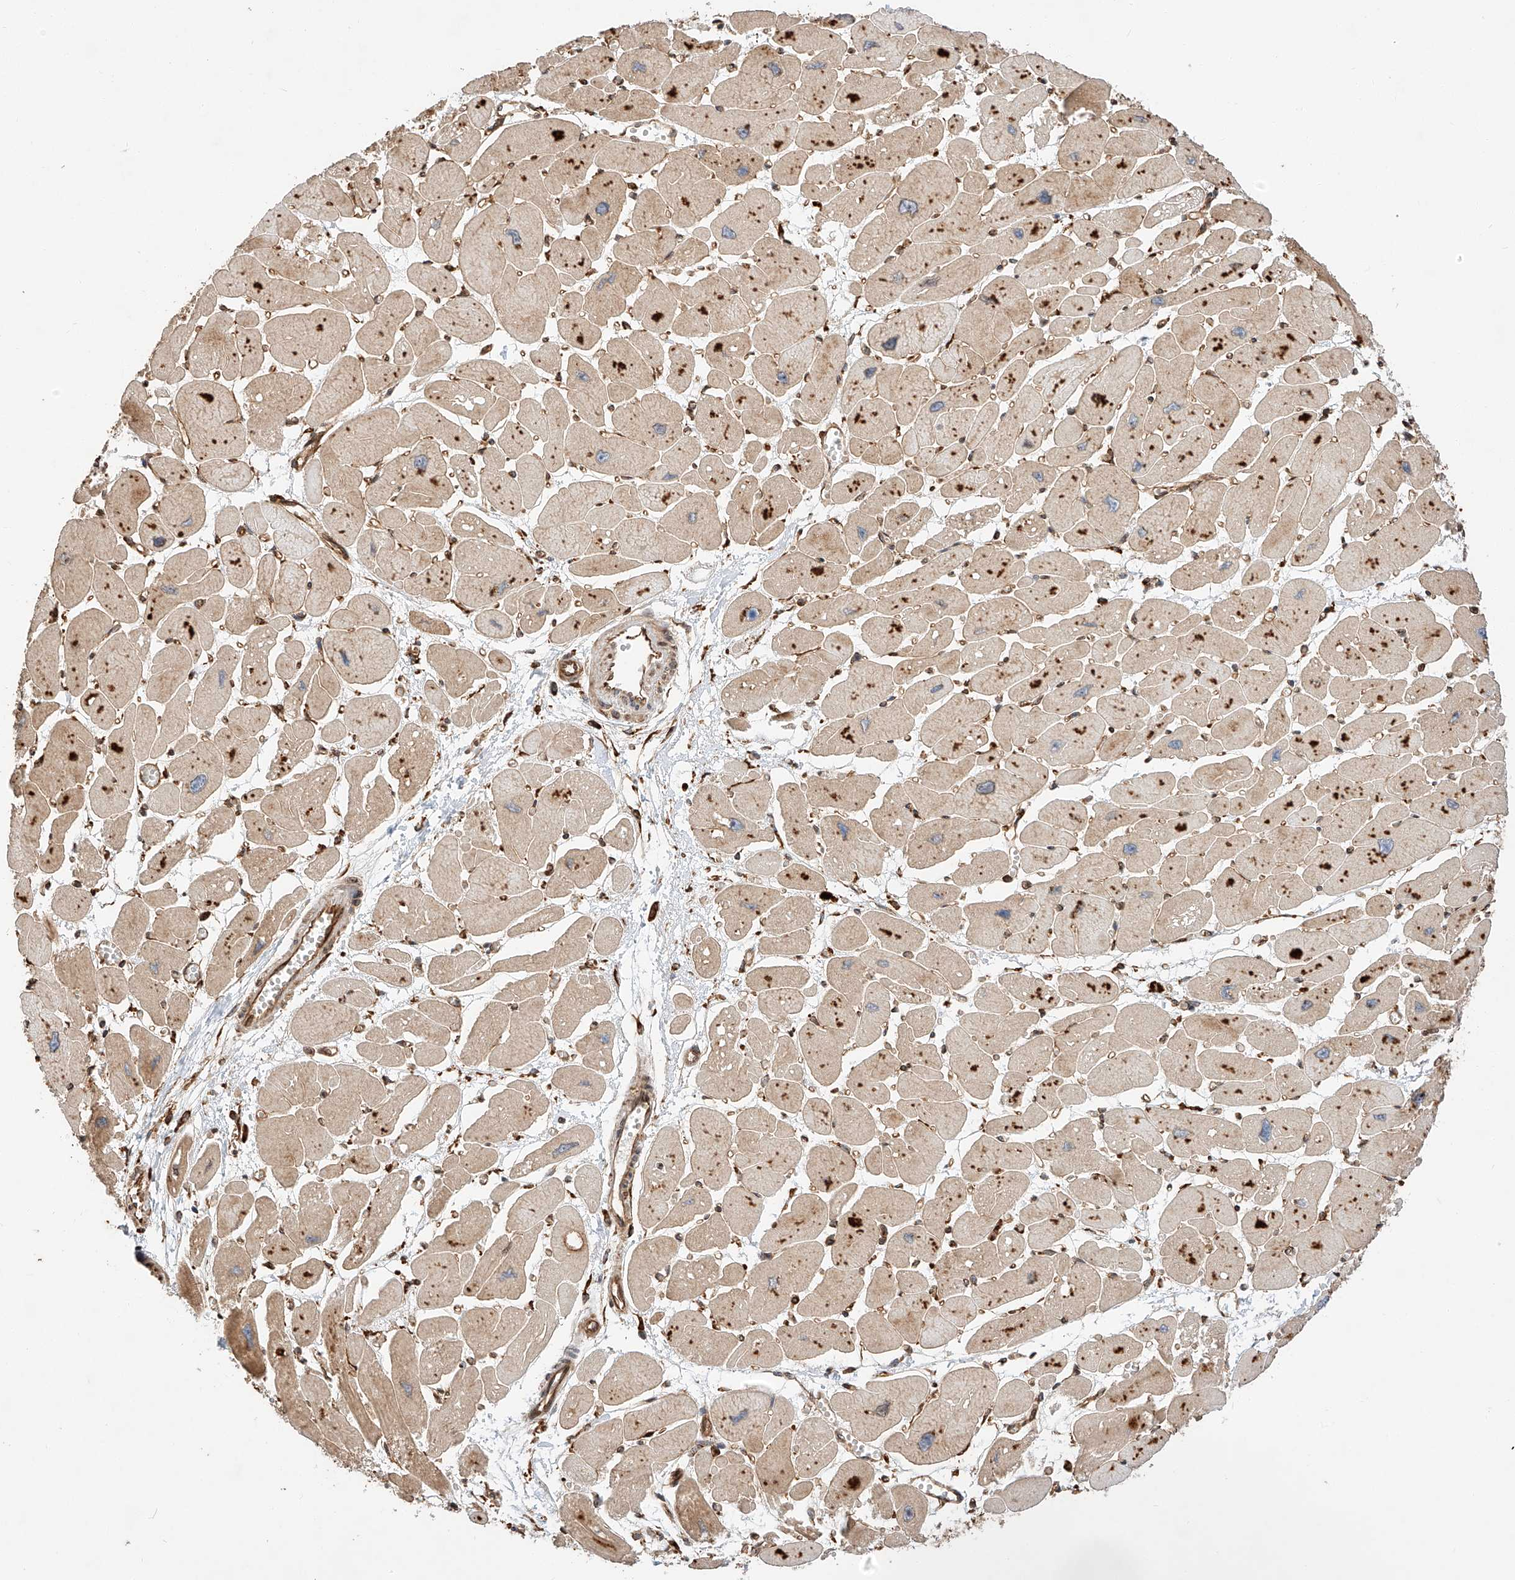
{"staining": {"intensity": "moderate", "quantity": "25%-75%", "location": "cytoplasmic/membranous"}, "tissue": "heart muscle", "cell_type": "Cardiomyocytes", "image_type": "normal", "snomed": [{"axis": "morphology", "description": "Normal tissue, NOS"}, {"axis": "topography", "description": "Heart"}], "caption": "Immunohistochemistry (IHC) staining of unremarkable heart muscle, which exhibits medium levels of moderate cytoplasmic/membranous expression in approximately 25%-75% of cardiomyocytes indicating moderate cytoplasmic/membranous protein positivity. The staining was performed using DAB (brown) for protein detection and nuclei were counterstained in hematoxylin (blue).", "gene": "ZNF84", "patient": {"sex": "female", "age": 54}}